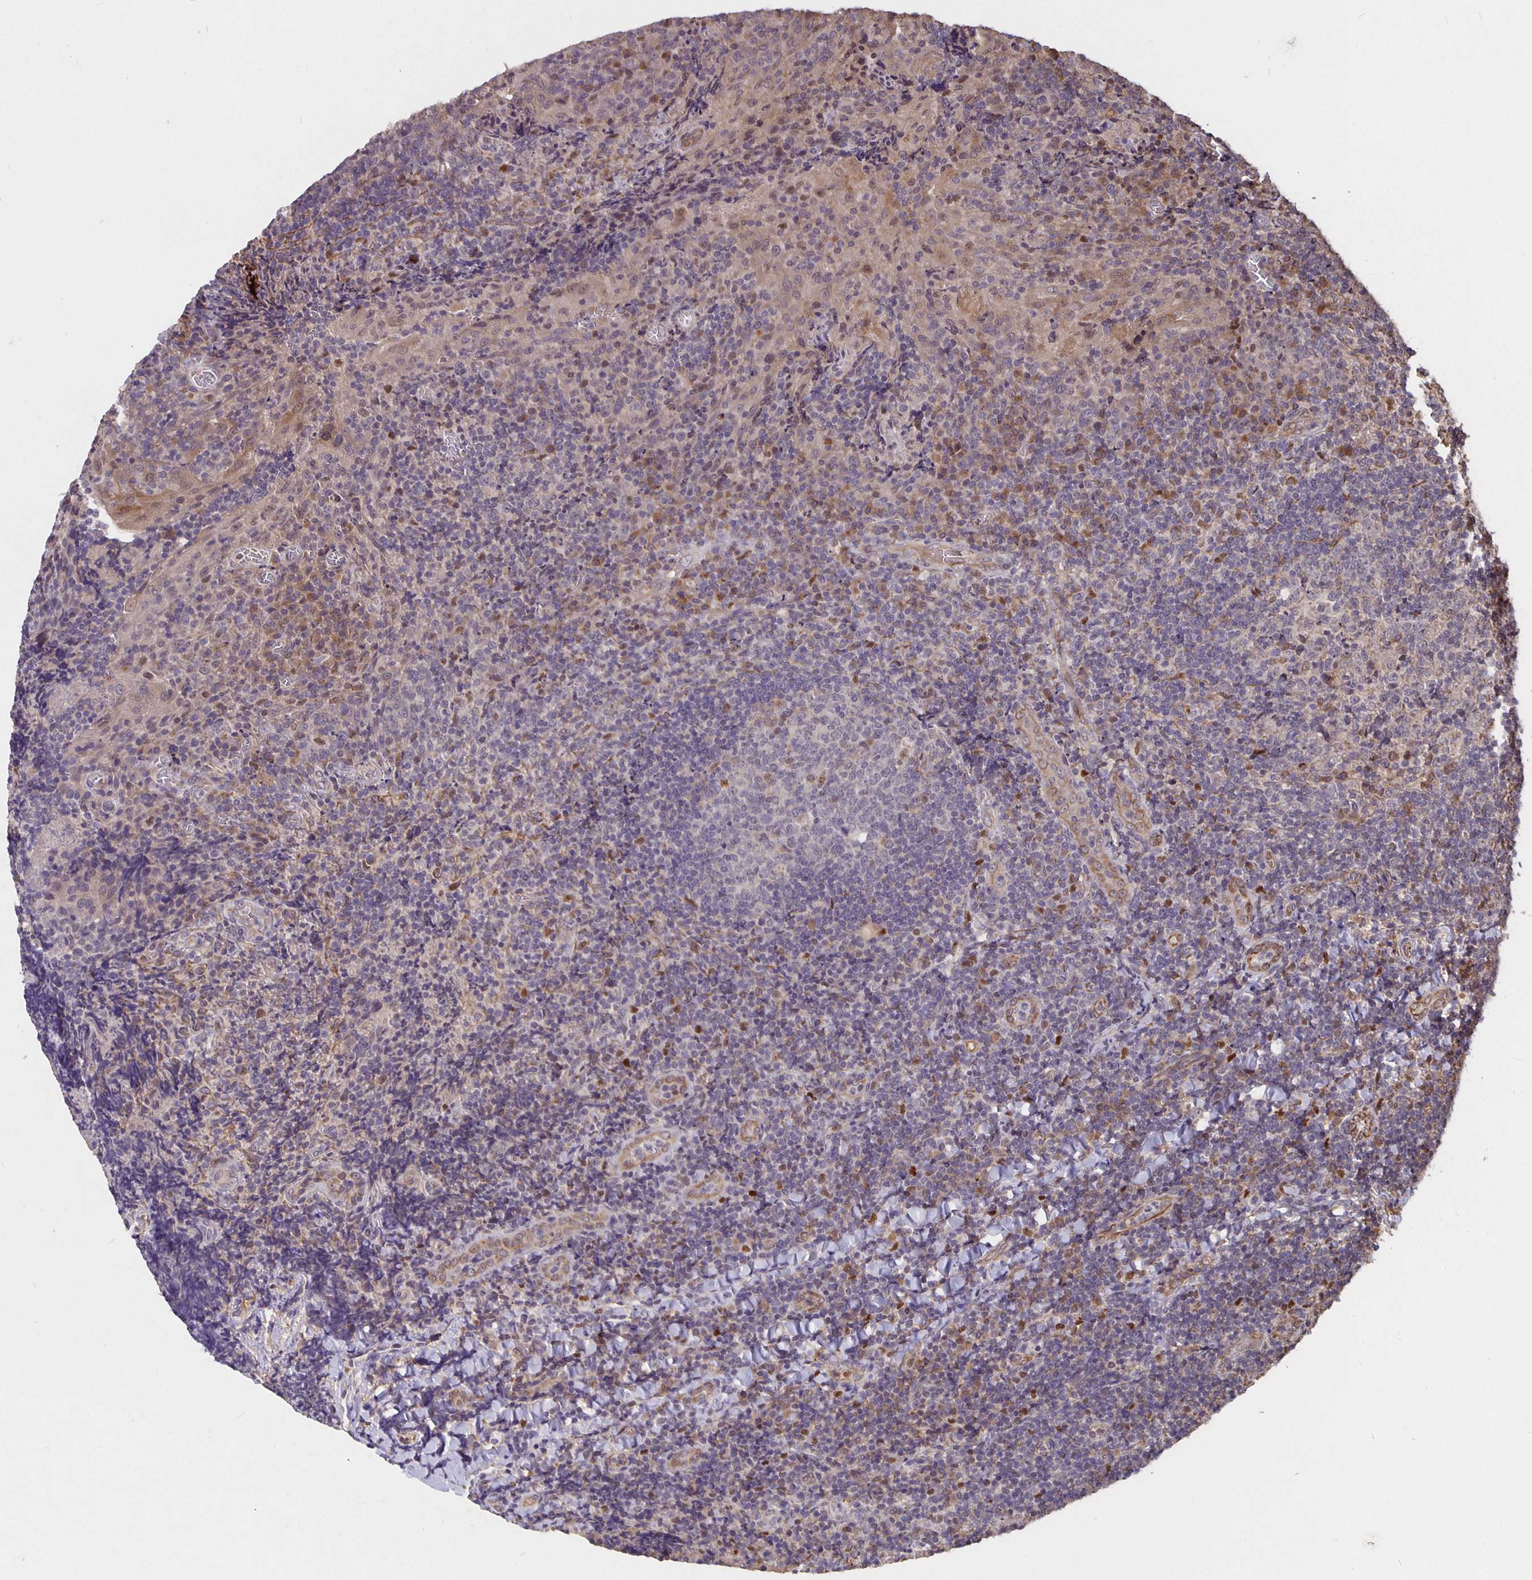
{"staining": {"intensity": "negative", "quantity": "none", "location": "none"}, "tissue": "tonsil", "cell_type": "Germinal center cells", "image_type": "normal", "snomed": [{"axis": "morphology", "description": "Normal tissue, NOS"}, {"axis": "topography", "description": "Tonsil"}], "caption": "An immunohistochemistry (IHC) photomicrograph of benign tonsil is shown. There is no staining in germinal center cells of tonsil. (DAB (3,3'-diaminobenzidine) immunohistochemistry (IHC), high magnification).", "gene": "NOG", "patient": {"sex": "male", "age": 17}}